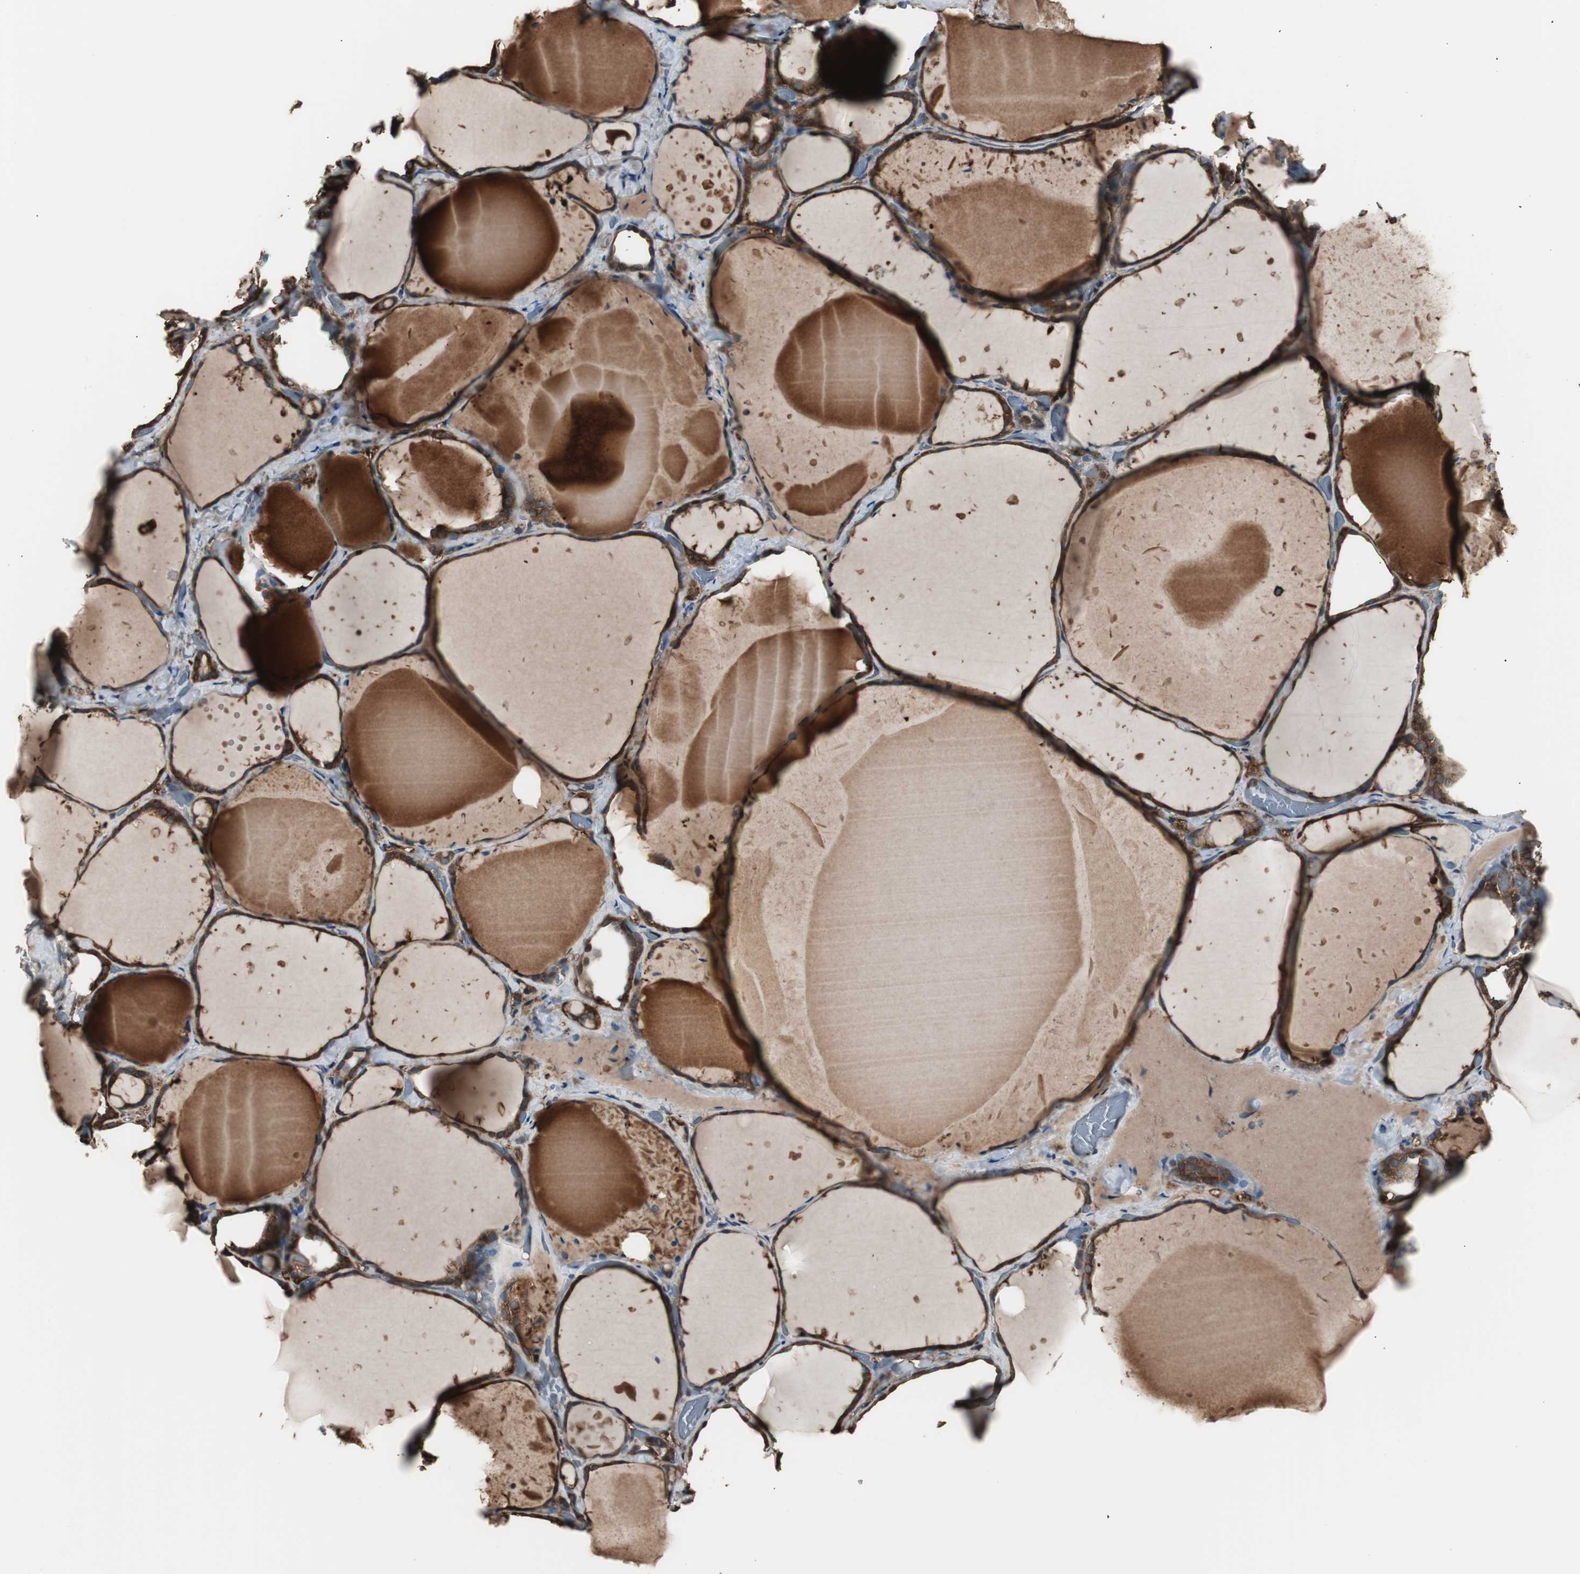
{"staining": {"intensity": "strong", "quantity": ">75%", "location": "cytoplasmic/membranous"}, "tissue": "thyroid gland", "cell_type": "Glandular cells", "image_type": "normal", "snomed": [{"axis": "morphology", "description": "Normal tissue, NOS"}, {"axis": "topography", "description": "Thyroid gland"}], "caption": "High-power microscopy captured an IHC photomicrograph of normal thyroid gland, revealing strong cytoplasmic/membranous expression in approximately >75% of glandular cells. The protein of interest is stained brown, and the nuclei are stained in blue (DAB IHC with brightfield microscopy, high magnification).", "gene": "CAPNS1", "patient": {"sex": "female", "age": 22}}